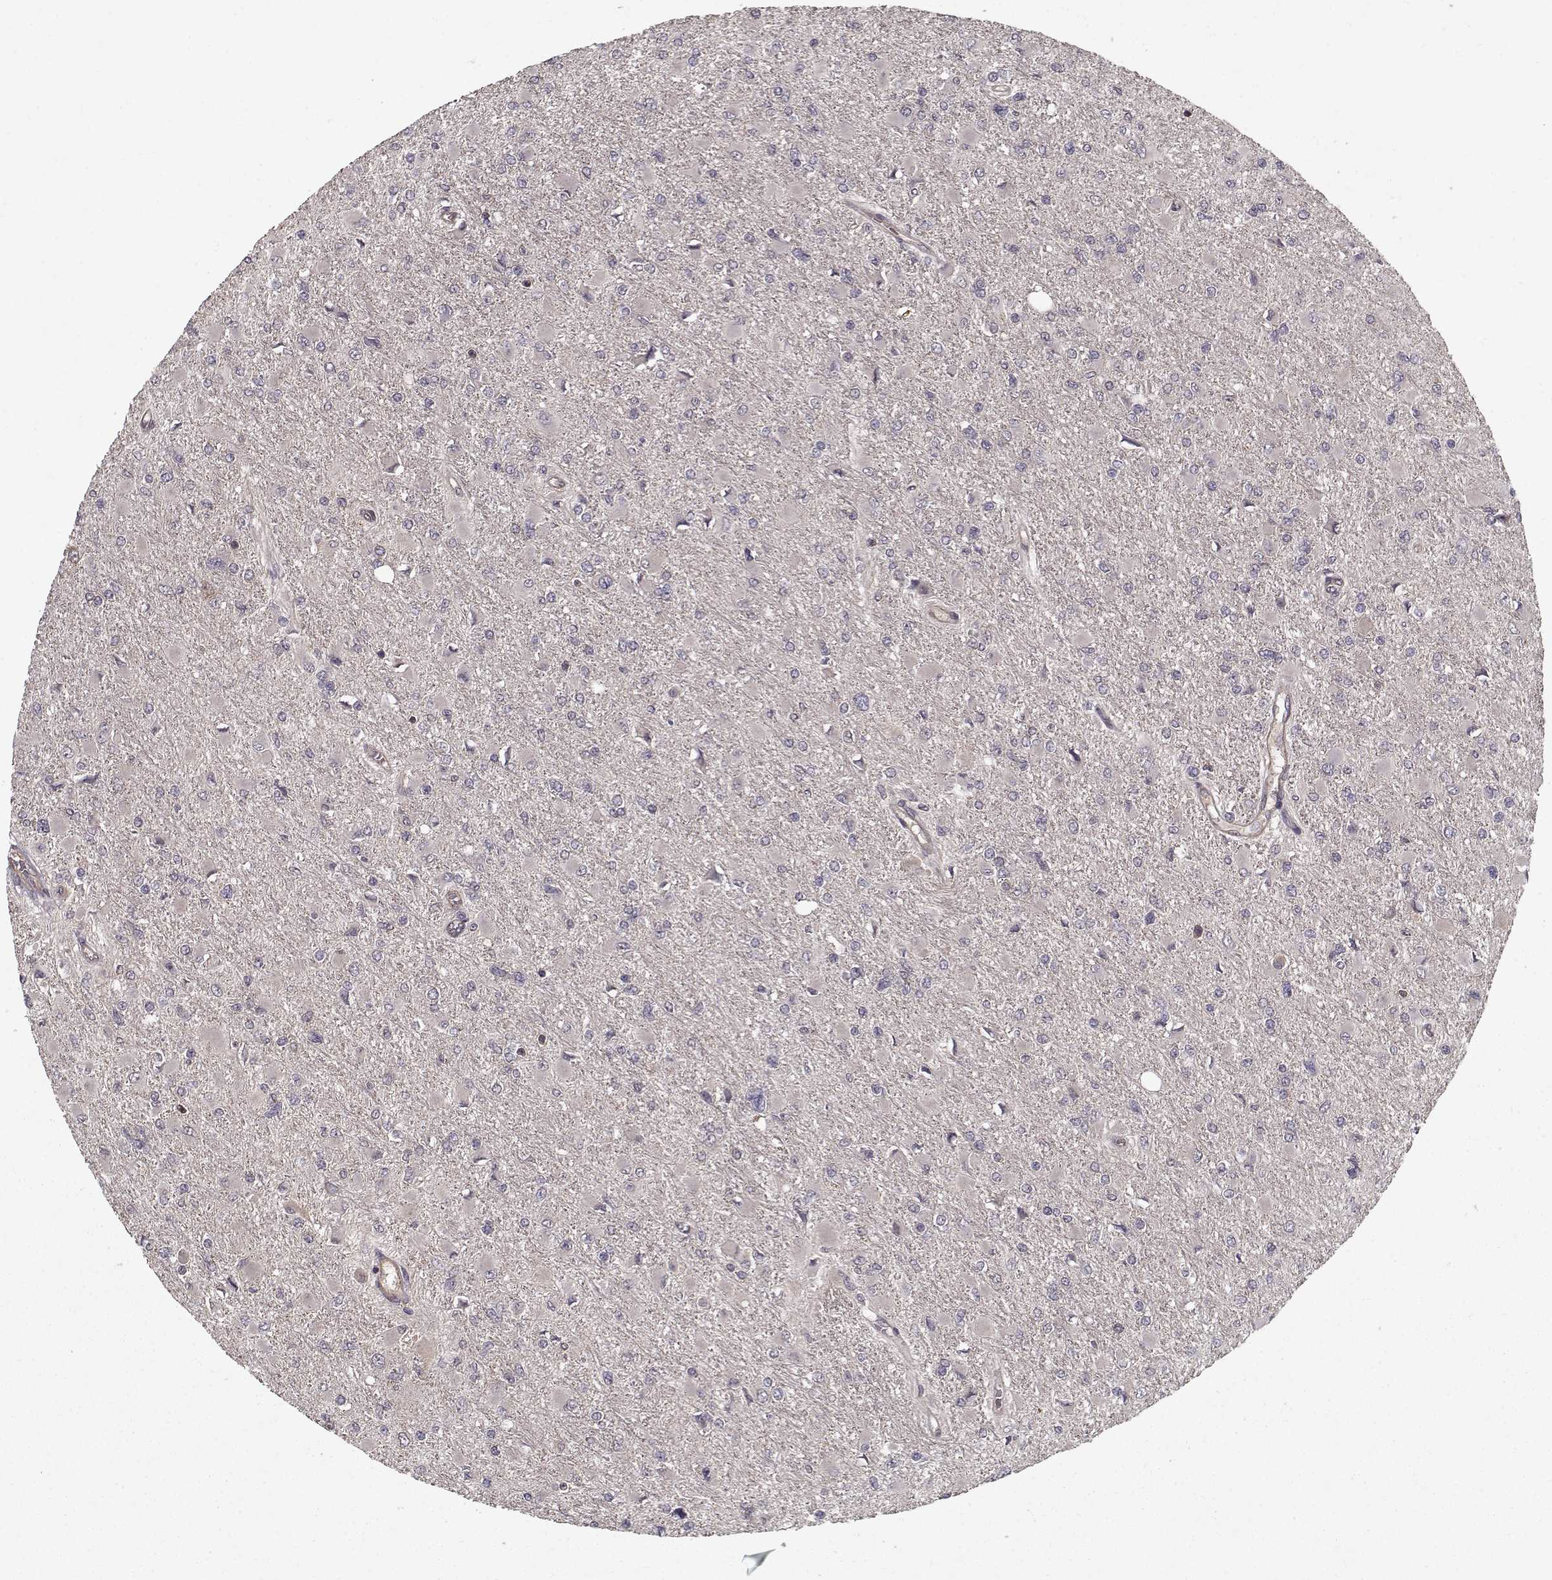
{"staining": {"intensity": "negative", "quantity": "none", "location": "none"}, "tissue": "glioma", "cell_type": "Tumor cells", "image_type": "cancer", "snomed": [{"axis": "morphology", "description": "Glioma, malignant, High grade"}, {"axis": "topography", "description": "Cerebral cortex"}], "caption": "Tumor cells show no significant protein expression in glioma. (DAB (3,3'-diaminobenzidine) immunohistochemistry (IHC), high magnification).", "gene": "PPP1R12A", "patient": {"sex": "female", "age": 36}}